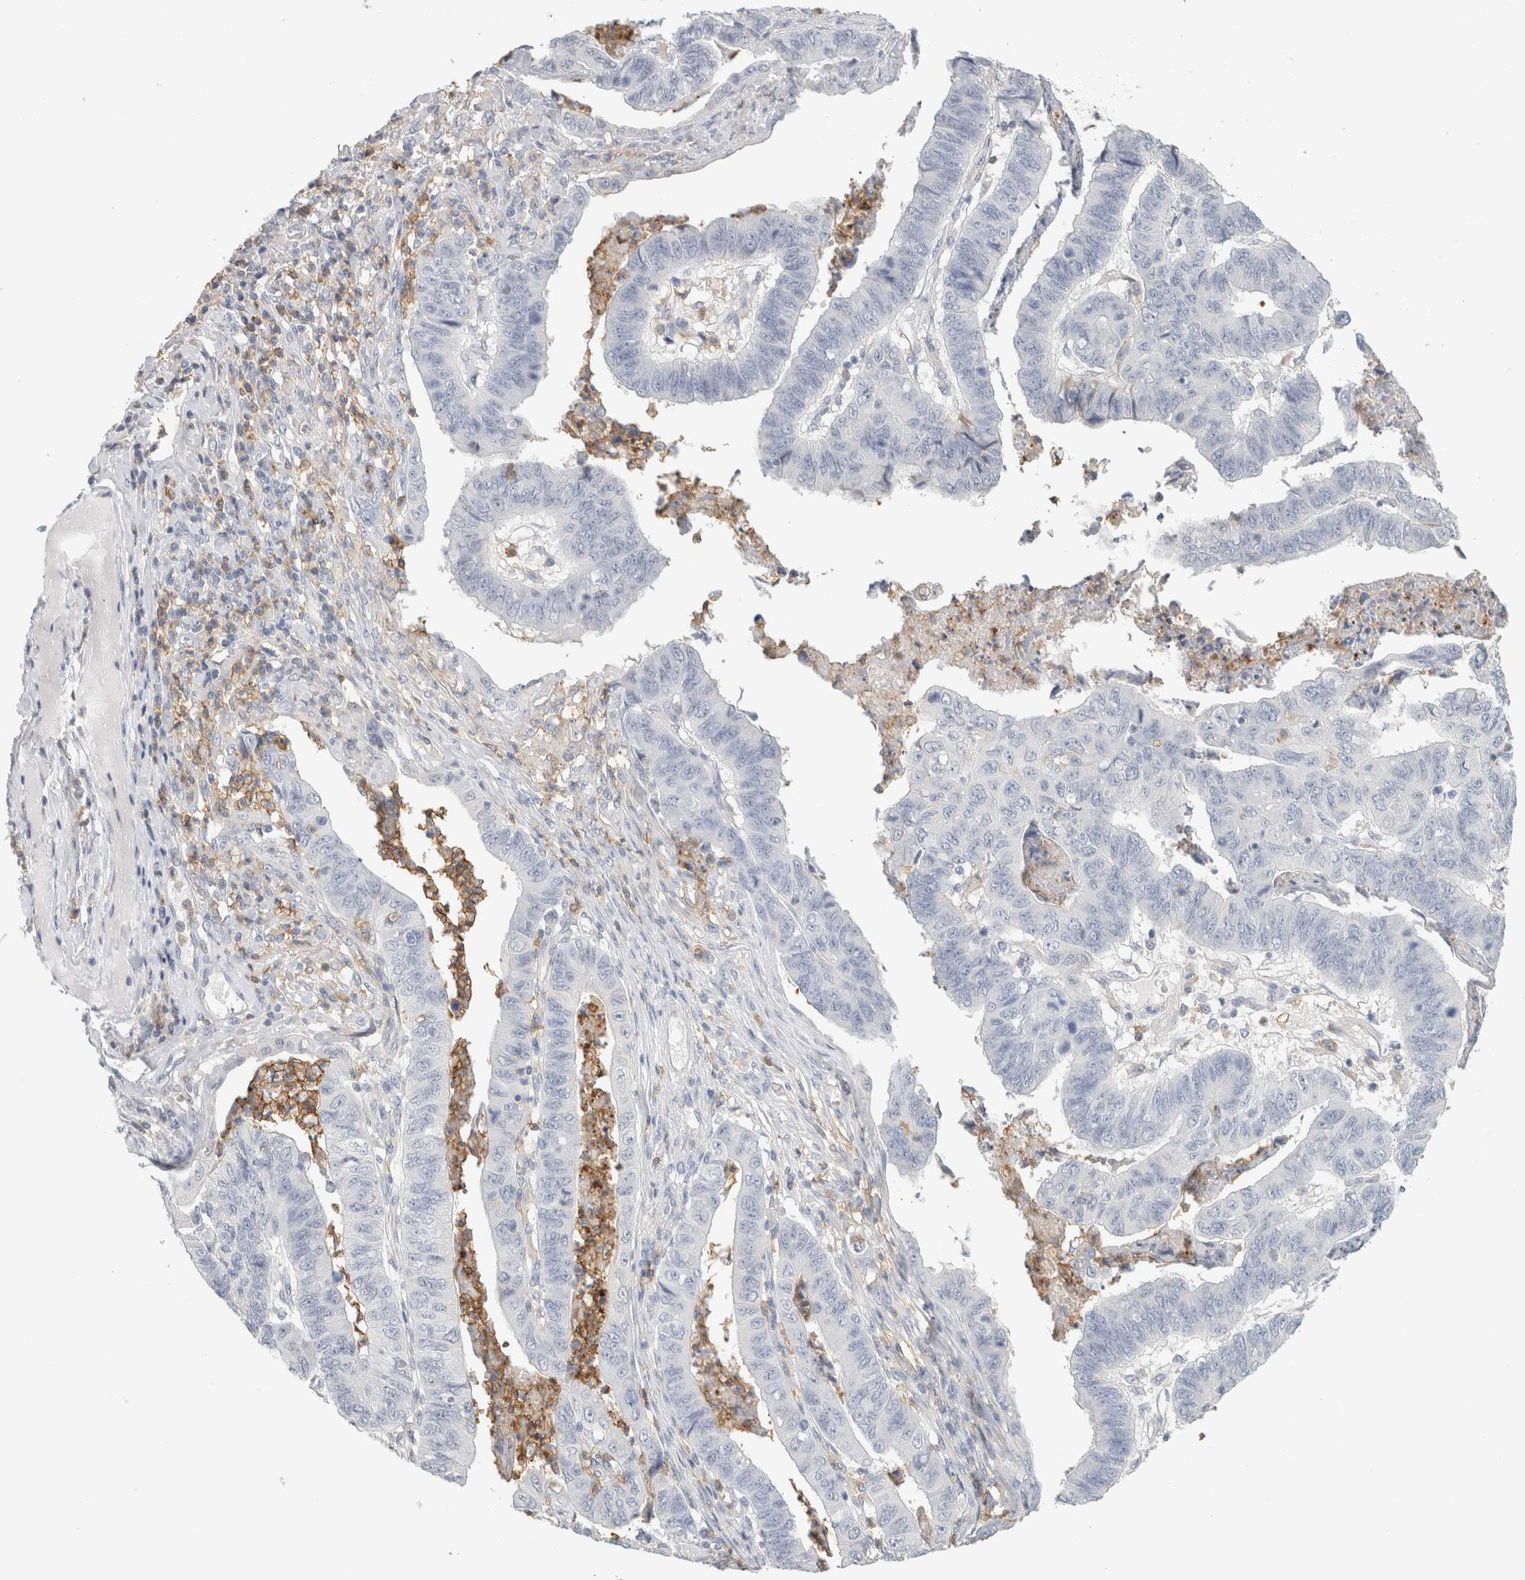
{"staining": {"intensity": "negative", "quantity": "none", "location": "none"}, "tissue": "stomach cancer", "cell_type": "Tumor cells", "image_type": "cancer", "snomed": [{"axis": "morphology", "description": "Adenocarcinoma, NOS"}, {"axis": "topography", "description": "Stomach, lower"}], "caption": "High magnification brightfield microscopy of stomach adenocarcinoma stained with DAB (brown) and counterstained with hematoxylin (blue): tumor cells show no significant positivity.", "gene": "P2RY2", "patient": {"sex": "male", "age": 77}}